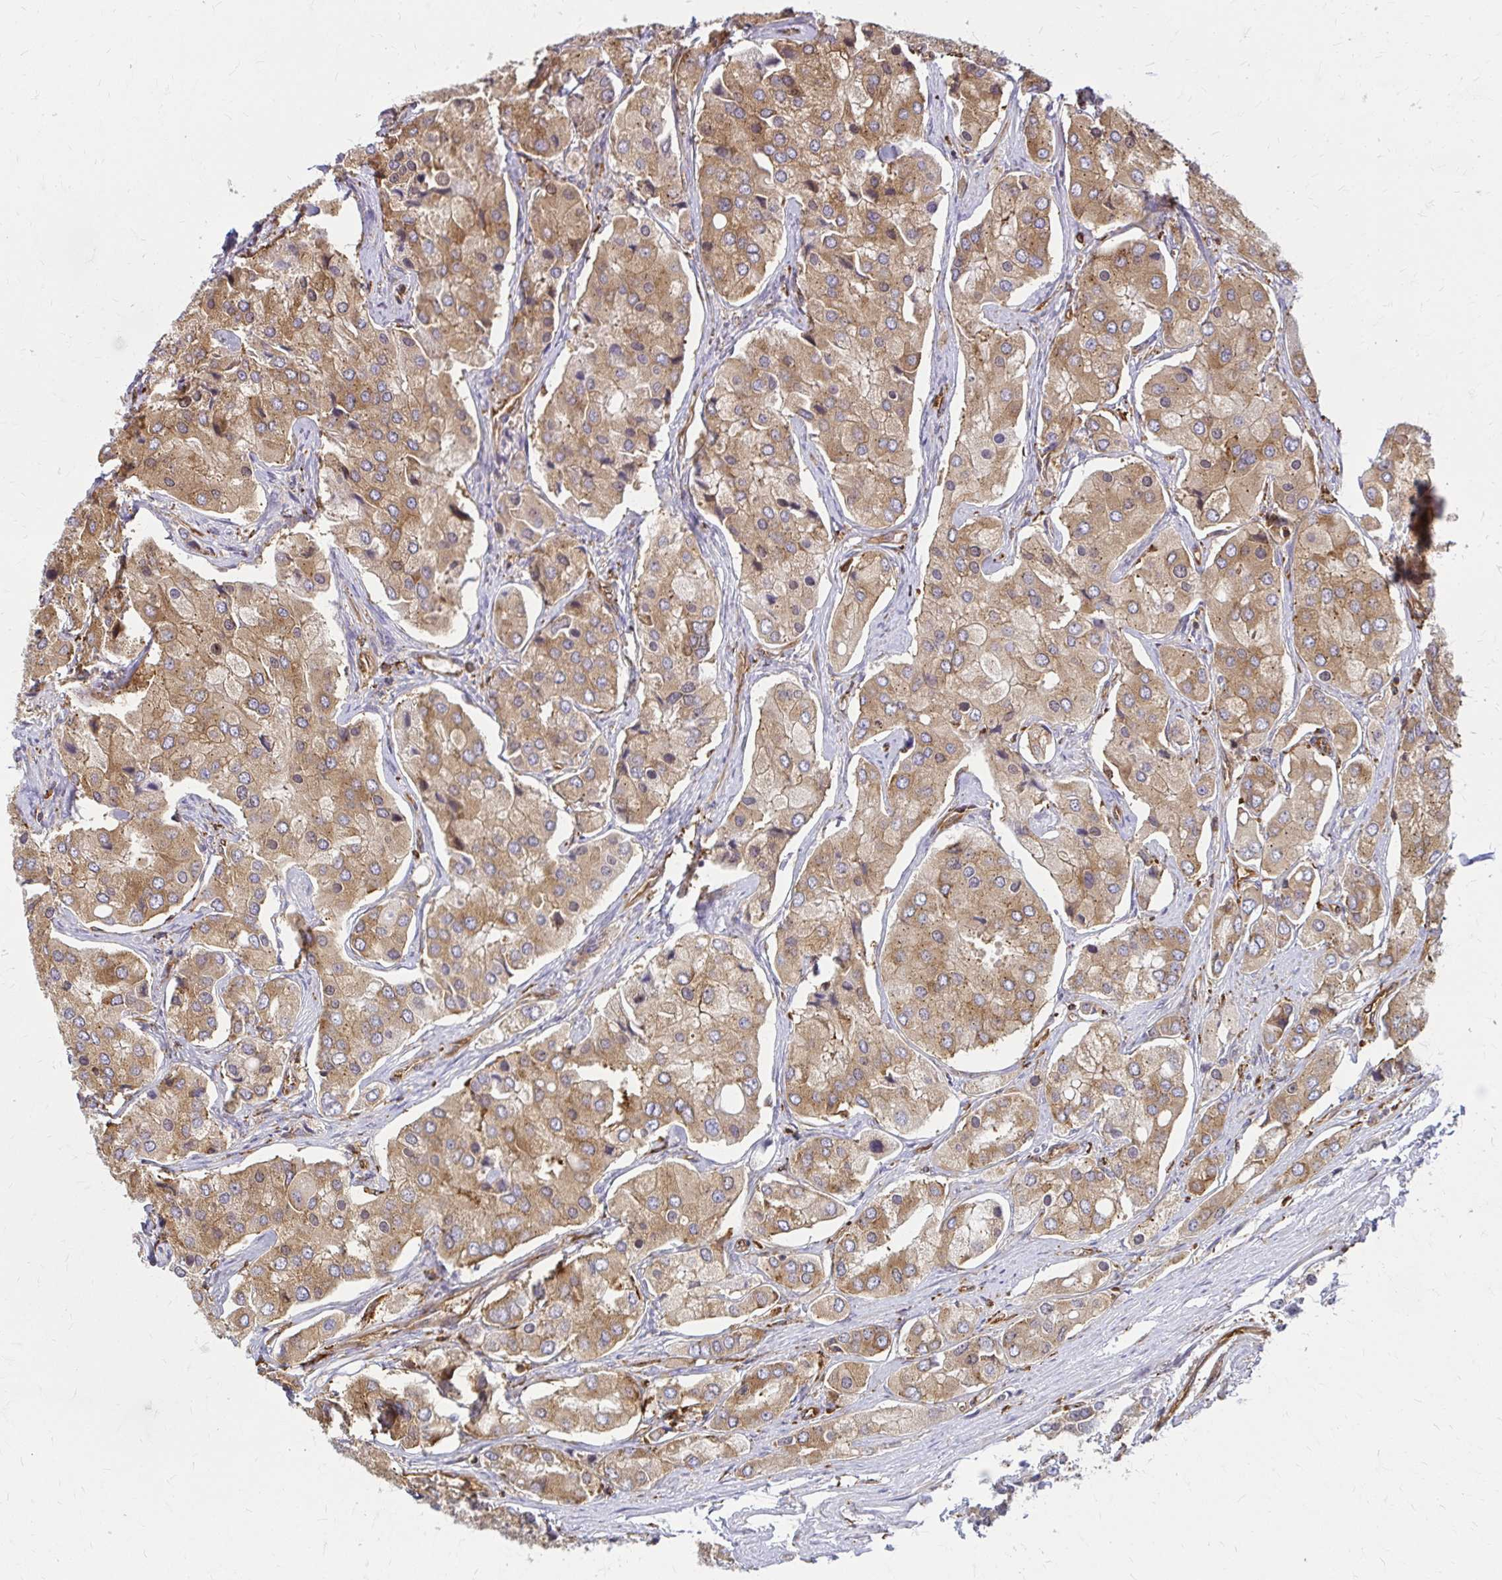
{"staining": {"intensity": "moderate", "quantity": ">75%", "location": "cytoplasmic/membranous"}, "tissue": "prostate cancer", "cell_type": "Tumor cells", "image_type": "cancer", "snomed": [{"axis": "morphology", "description": "Adenocarcinoma, Low grade"}, {"axis": "topography", "description": "Prostate"}], "caption": "Brown immunohistochemical staining in prostate cancer (adenocarcinoma (low-grade)) shows moderate cytoplasmic/membranous positivity in about >75% of tumor cells. (DAB IHC with brightfield microscopy, high magnification).", "gene": "WASF2", "patient": {"sex": "male", "age": 69}}